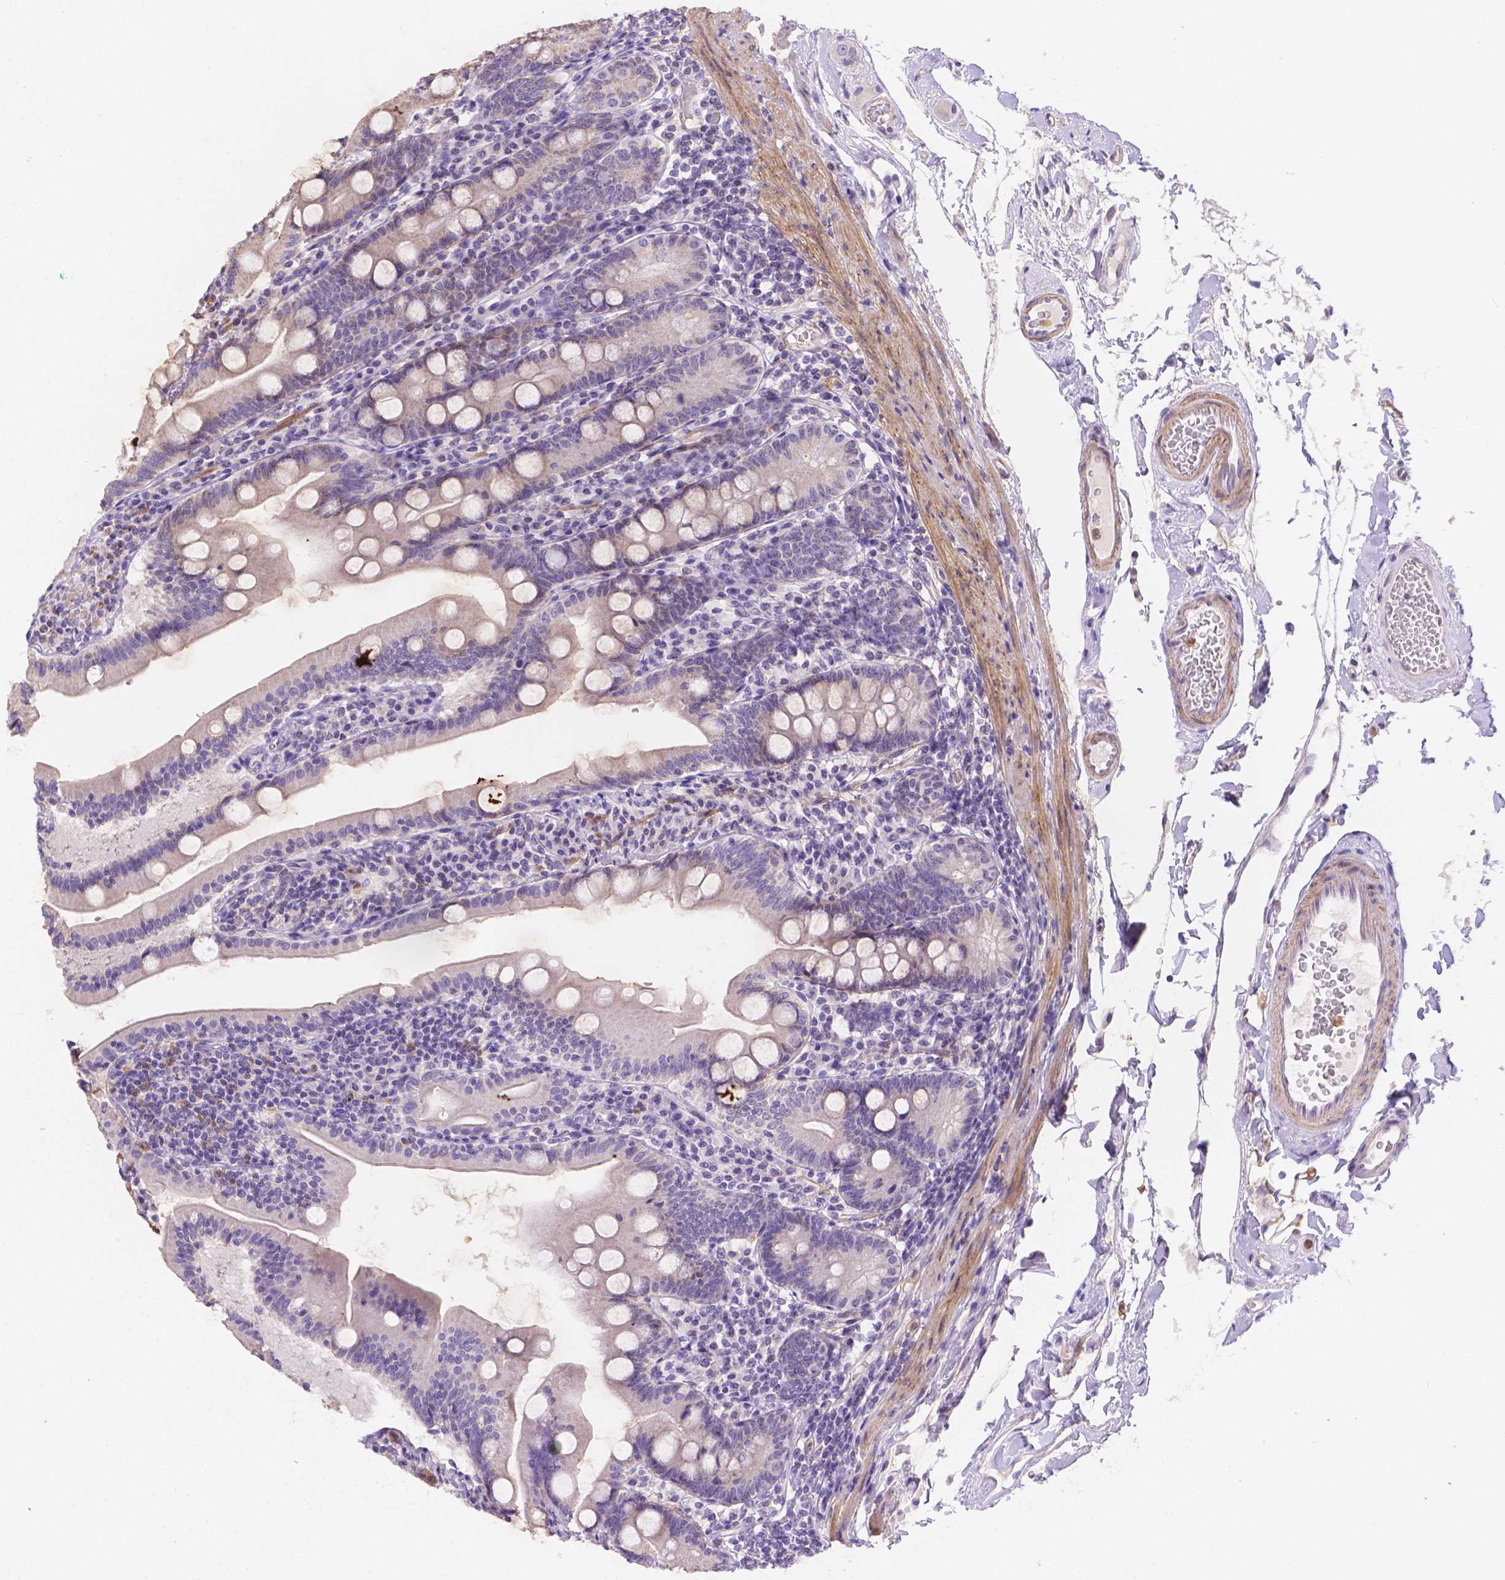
{"staining": {"intensity": "negative", "quantity": "none", "location": "none"}, "tissue": "duodenum", "cell_type": "Glandular cells", "image_type": "normal", "snomed": [{"axis": "morphology", "description": "Normal tissue, NOS"}, {"axis": "topography", "description": "Duodenum"}], "caption": "Protein analysis of normal duodenum shows no significant expression in glandular cells. Brightfield microscopy of IHC stained with DAB (brown) and hematoxylin (blue), captured at high magnification.", "gene": "NXPE2", "patient": {"sex": "female", "age": 67}}